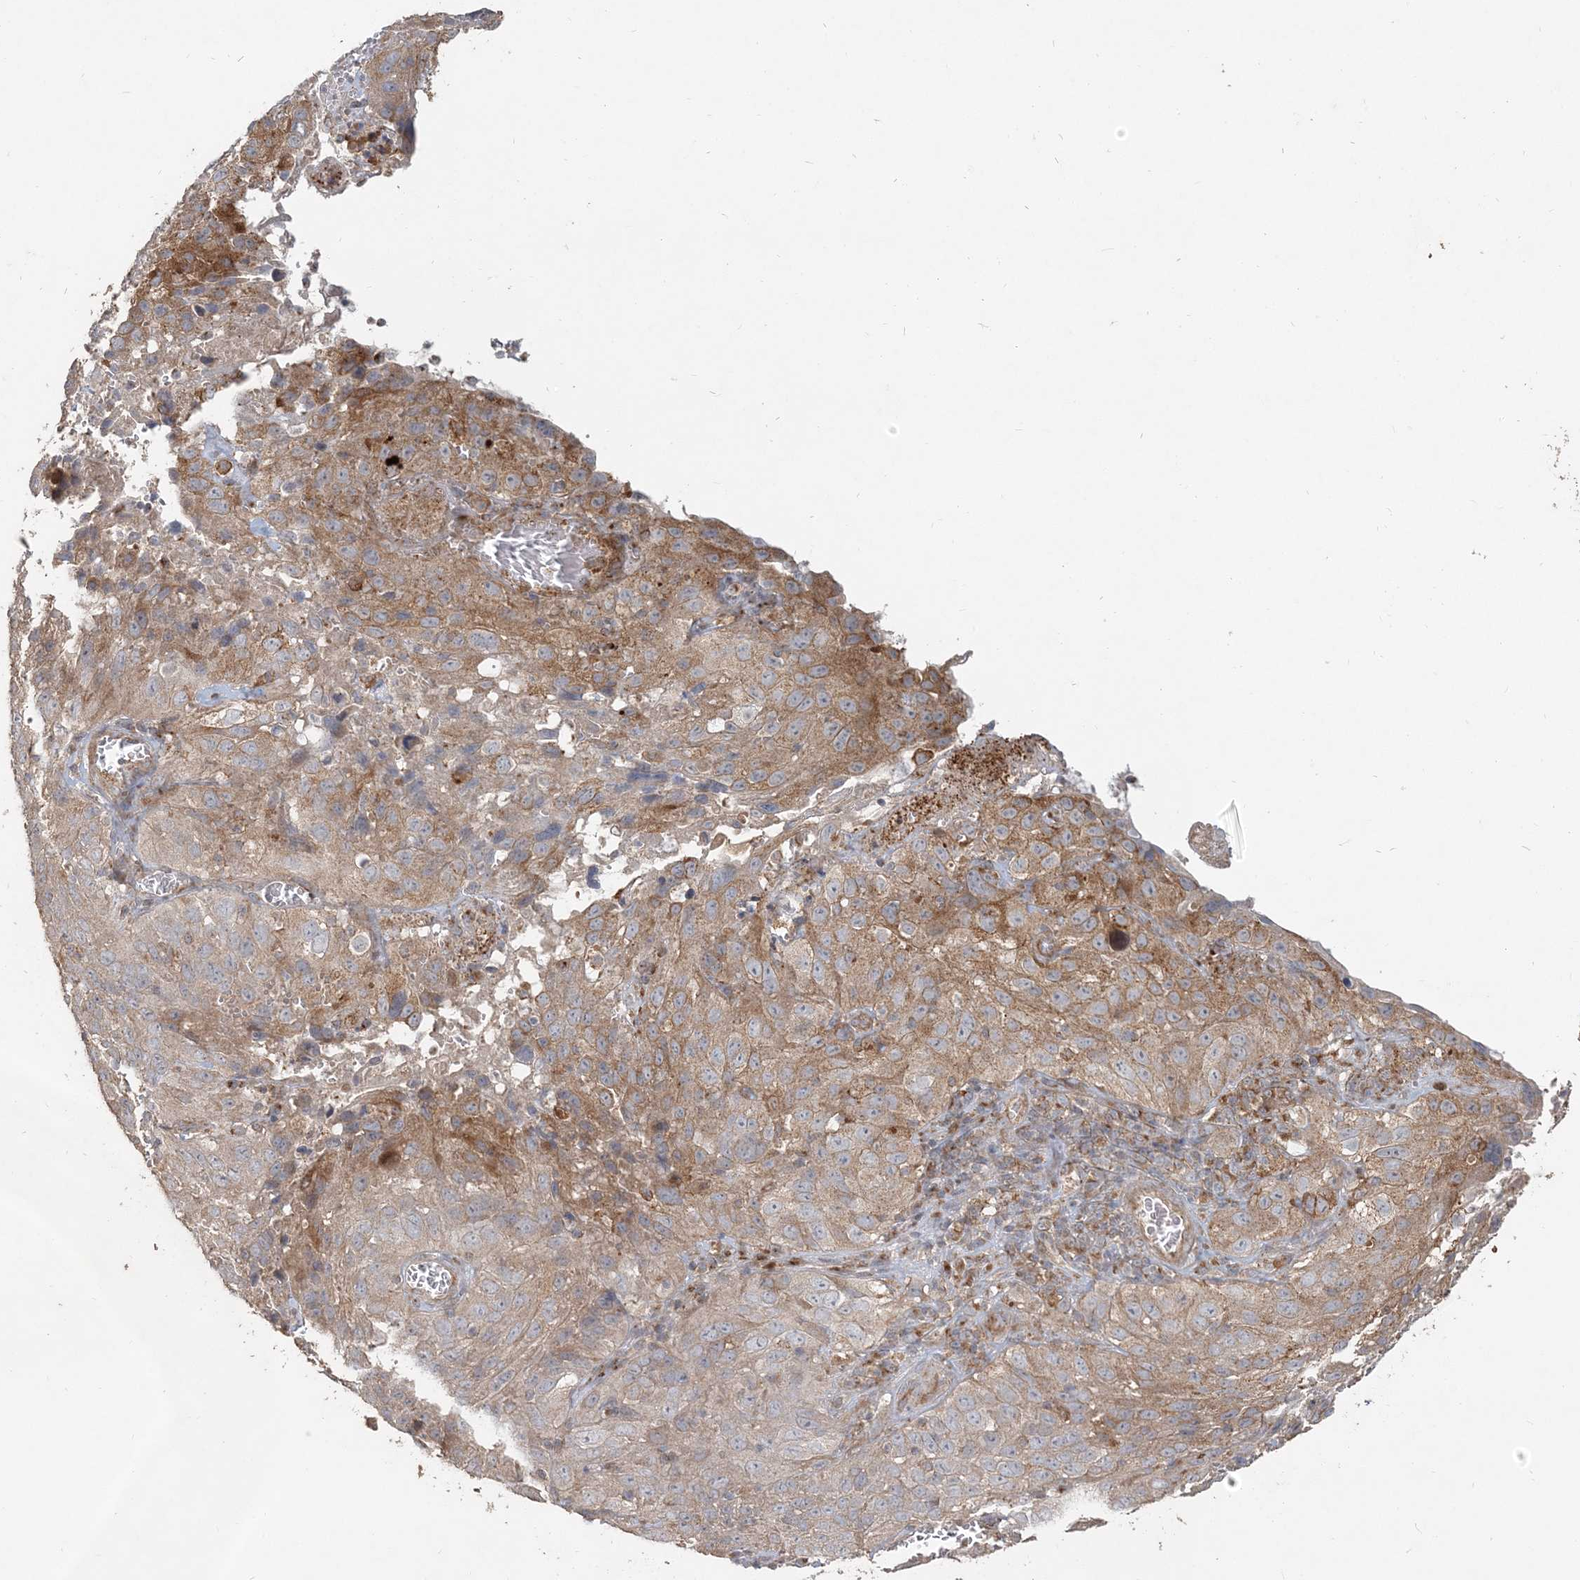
{"staining": {"intensity": "moderate", "quantity": "25%-75%", "location": "cytoplasmic/membranous"}, "tissue": "cervical cancer", "cell_type": "Tumor cells", "image_type": "cancer", "snomed": [{"axis": "morphology", "description": "Squamous cell carcinoma, NOS"}, {"axis": "topography", "description": "Cervix"}], "caption": "Immunohistochemistry image of neoplastic tissue: human squamous cell carcinoma (cervical) stained using IHC exhibits medium levels of moderate protein expression localized specifically in the cytoplasmic/membranous of tumor cells, appearing as a cytoplasmic/membranous brown color.", "gene": "RAB14", "patient": {"sex": "female", "age": 32}}